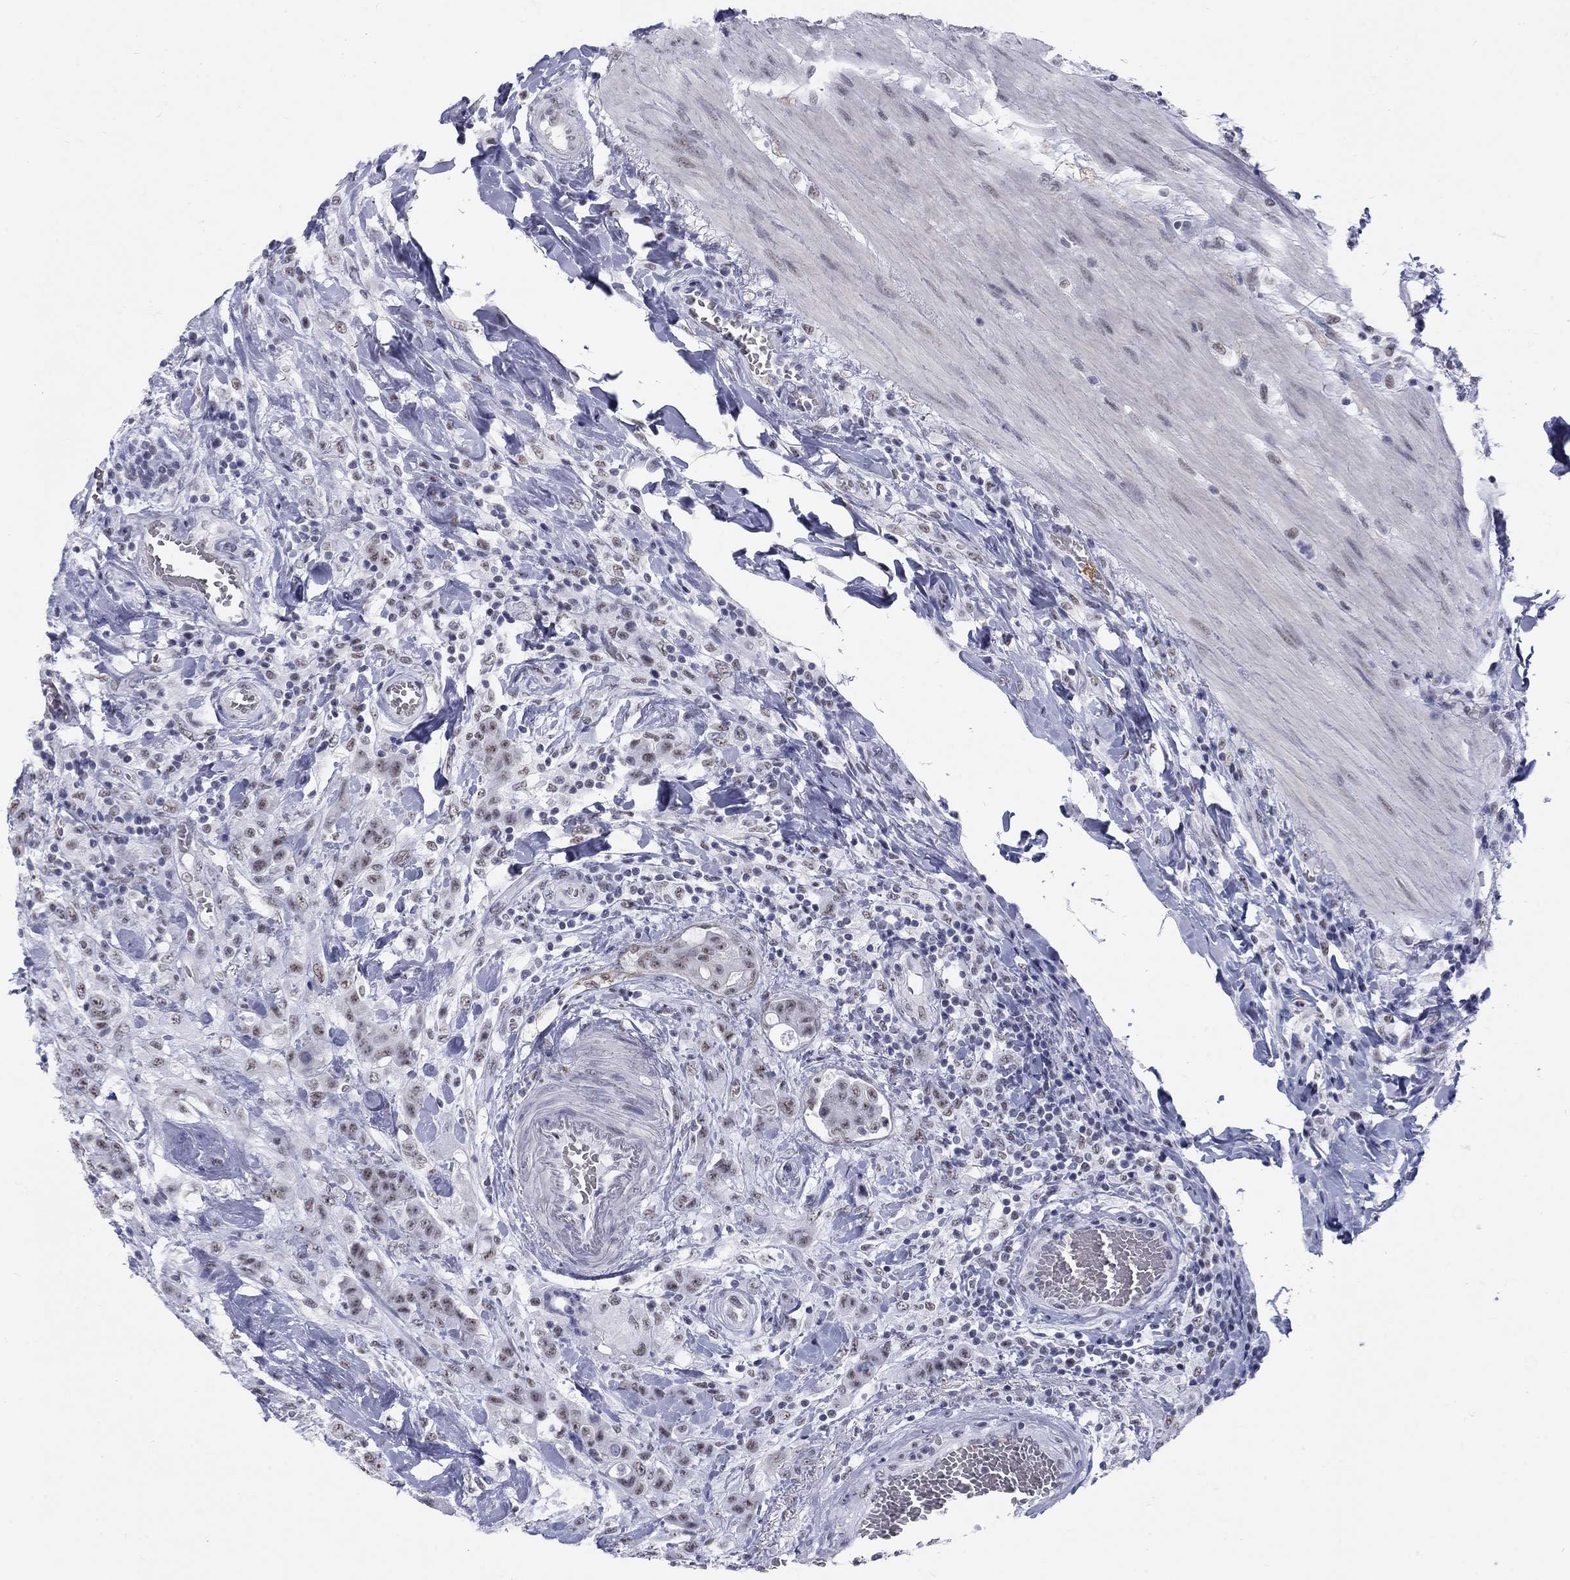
{"staining": {"intensity": "negative", "quantity": "none", "location": "none"}, "tissue": "colorectal cancer", "cell_type": "Tumor cells", "image_type": "cancer", "snomed": [{"axis": "morphology", "description": "Adenocarcinoma, NOS"}, {"axis": "topography", "description": "Colon"}], "caption": "DAB immunohistochemical staining of colorectal cancer demonstrates no significant expression in tumor cells. (Stains: DAB (3,3'-diaminobenzidine) immunohistochemistry (IHC) with hematoxylin counter stain, Microscopy: brightfield microscopy at high magnification).", "gene": "DMTN", "patient": {"sex": "female", "age": 48}}